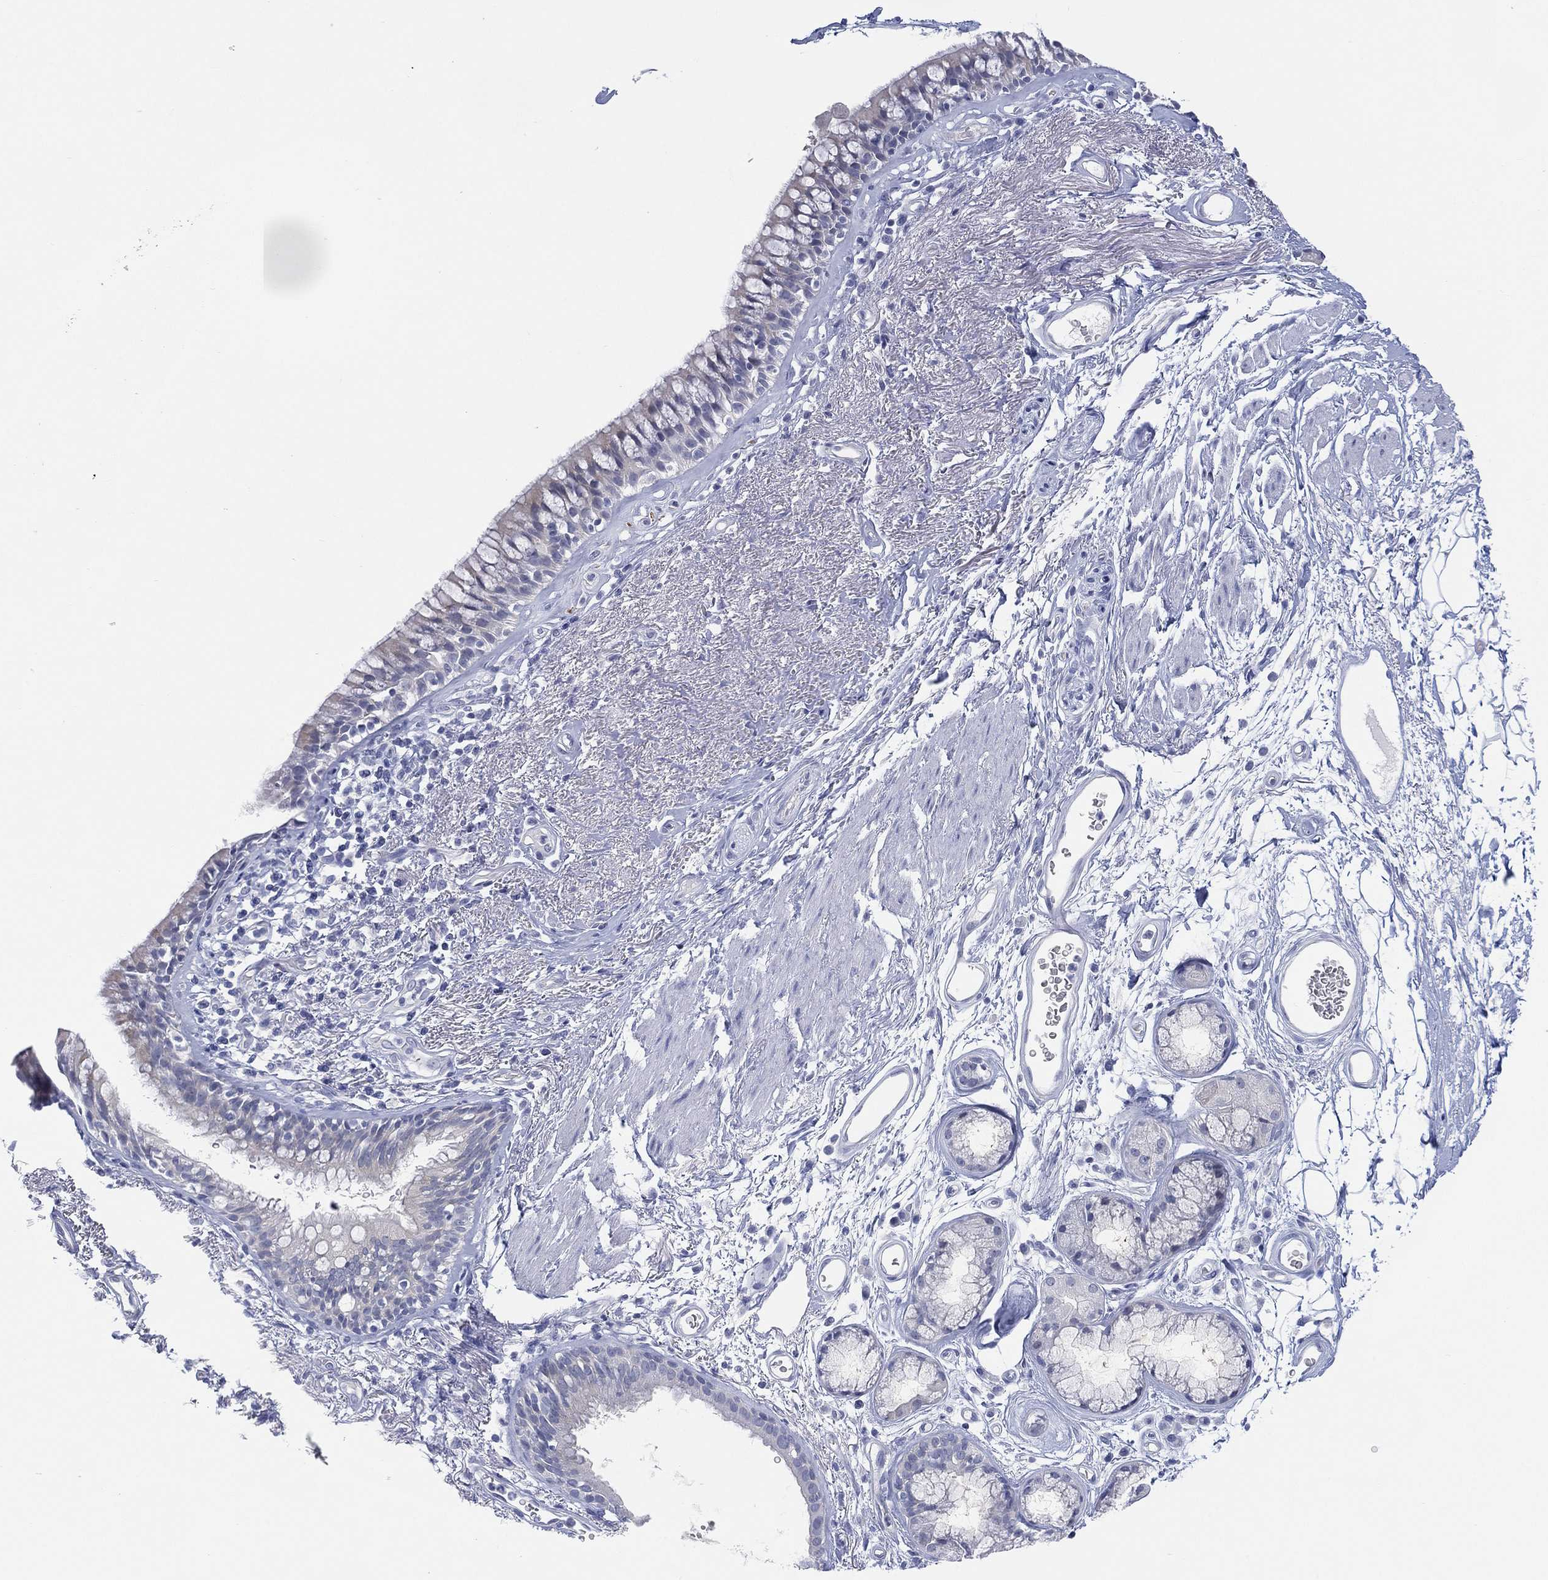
{"staining": {"intensity": "negative", "quantity": "none", "location": "none"}, "tissue": "bronchus", "cell_type": "Respiratory epithelial cells", "image_type": "normal", "snomed": [{"axis": "morphology", "description": "Normal tissue, NOS"}, {"axis": "topography", "description": "Bronchus"}], "caption": "IHC of normal human bronchus reveals no expression in respiratory epithelial cells. (IHC, brightfield microscopy, high magnification).", "gene": "C5orf46", "patient": {"sex": "male", "age": 82}}